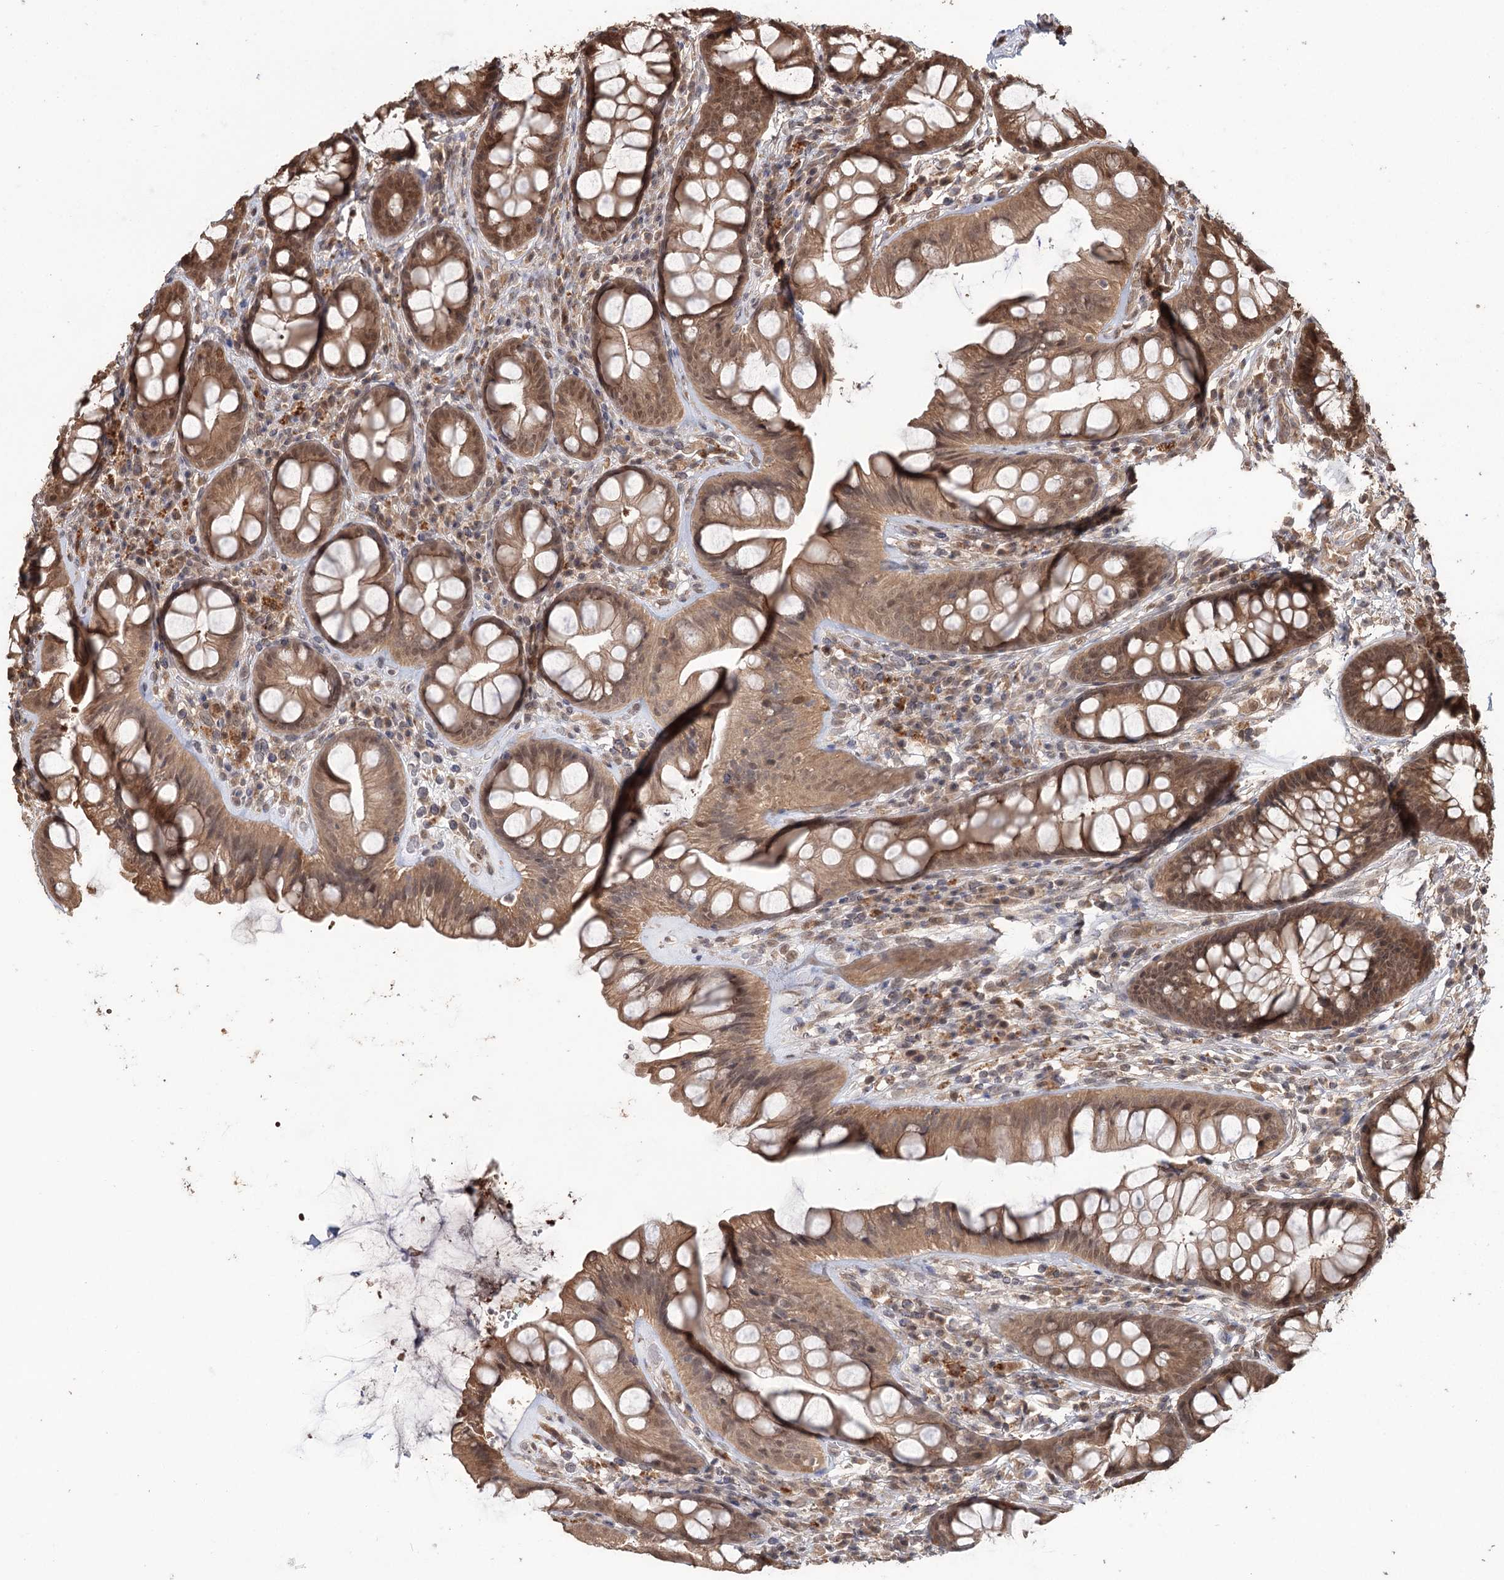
{"staining": {"intensity": "moderate", "quantity": ">75%", "location": "cytoplasmic/membranous,nuclear"}, "tissue": "rectum", "cell_type": "Glandular cells", "image_type": "normal", "snomed": [{"axis": "morphology", "description": "Normal tissue, NOS"}, {"axis": "topography", "description": "Rectum"}], "caption": "Immunohistochemistry photomicrograph of unremarkable human rectum stained for a protein (brown), which shows medium levels of moderate cytoplasmic/membranous,nuclear staining in approximately >75% of glandular cells.", "gene": "N6AMT1", "patient": {"sex": "male", "age": 74}}